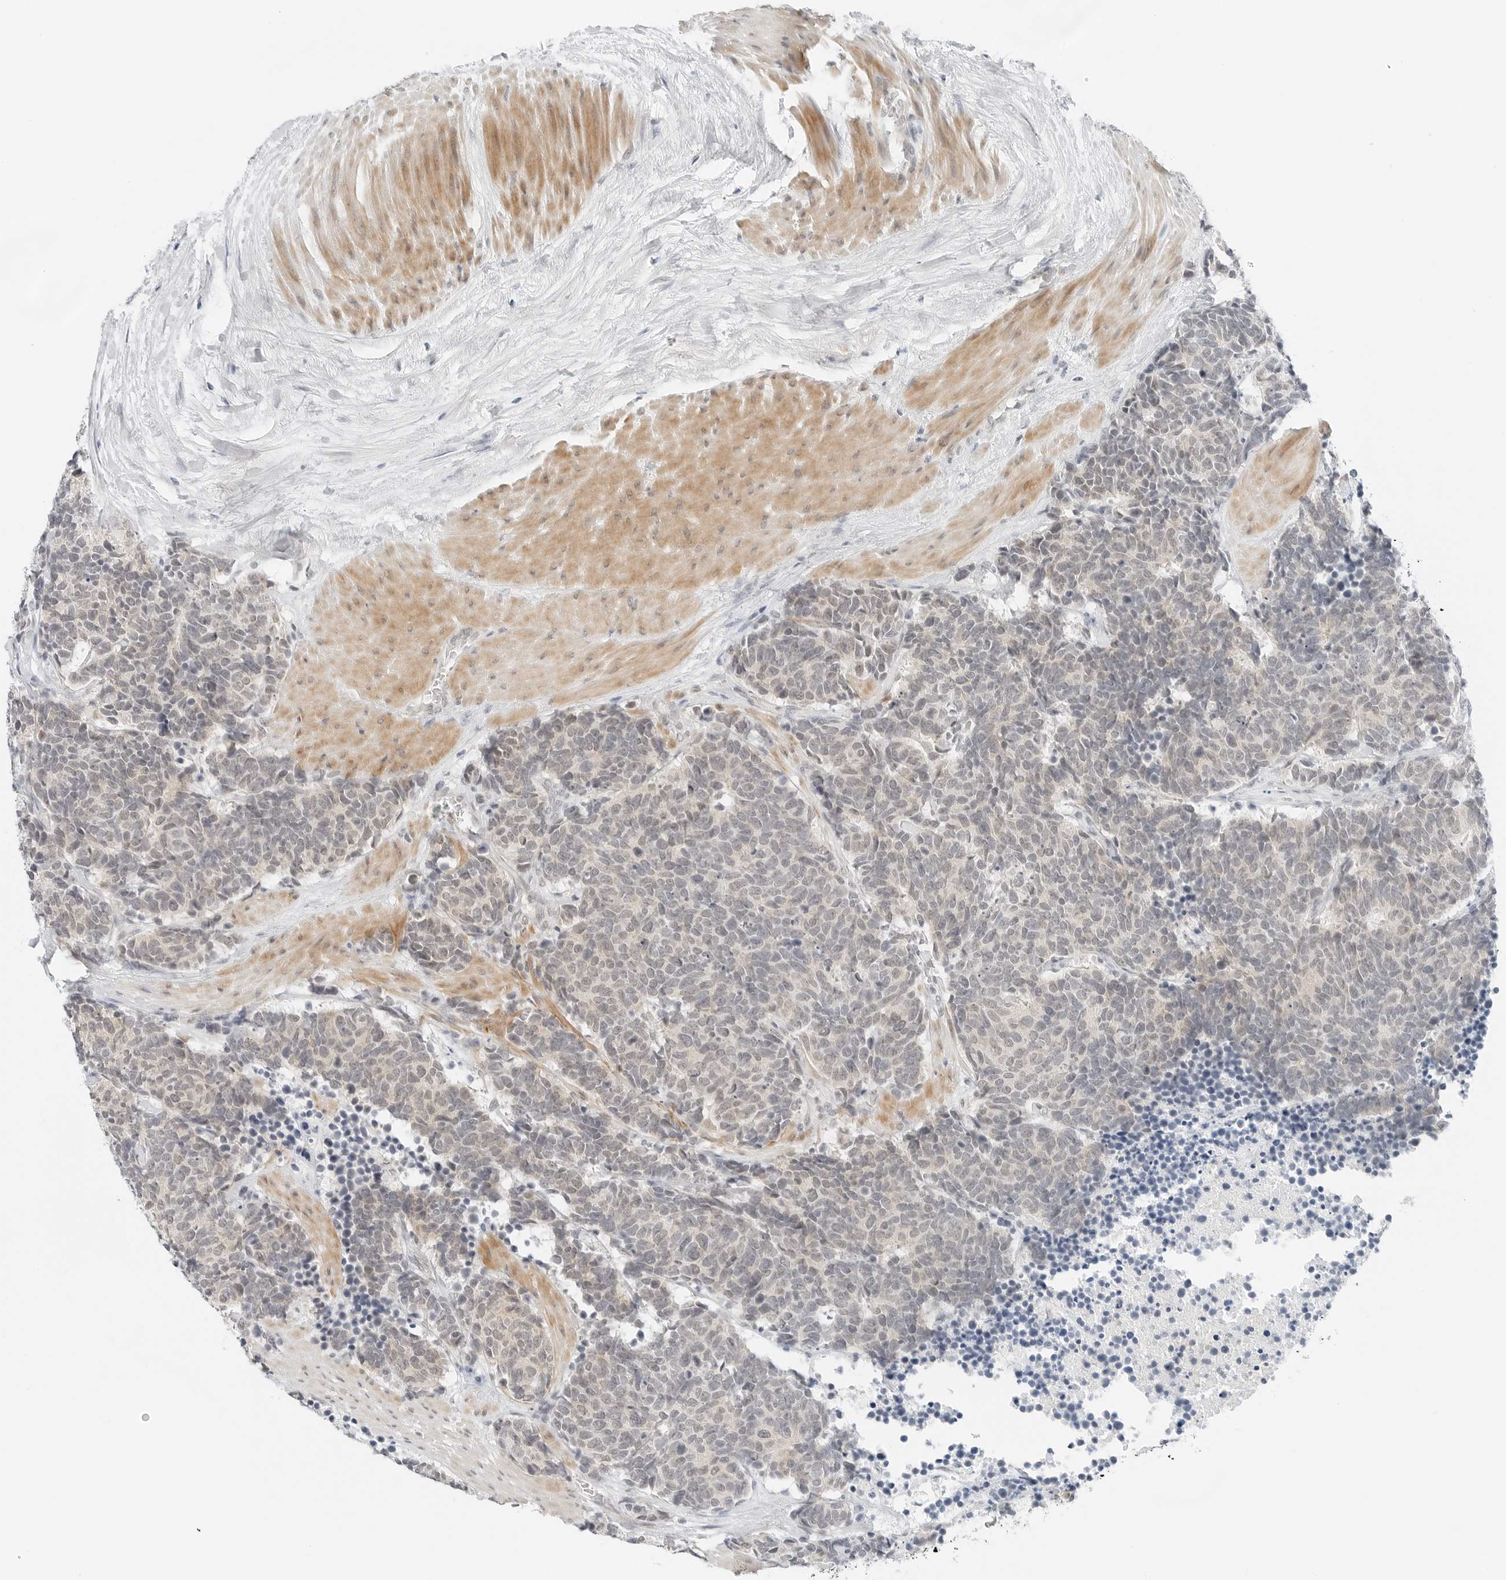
{"staining": {"intensity": "weak", "quantity": "<25%", "location": "cytoplasmic/membranous"}, "tissue": "carcinoid", "cell_type": "Tumor cells", "image_type": "cancer", "snomed": [{"axis": "morphology", "description": "Carcinoma, NOS"}, {"axis": "morphology", "description": "Carcinoid, malignant, NOS"}, {"axis": "topography", "description": "Urinary bladder"}], "caption": "DAB immunohistochemical staining of human carcinoma exhibits no significant staining in tumor cells. (DAB (3,3'-diaminobenzidine) immunohistochemistry (IHC) with hematoxylin counter stain).", "gene": "CCSAP", "patient": {"sex": "male", "age": 57}}